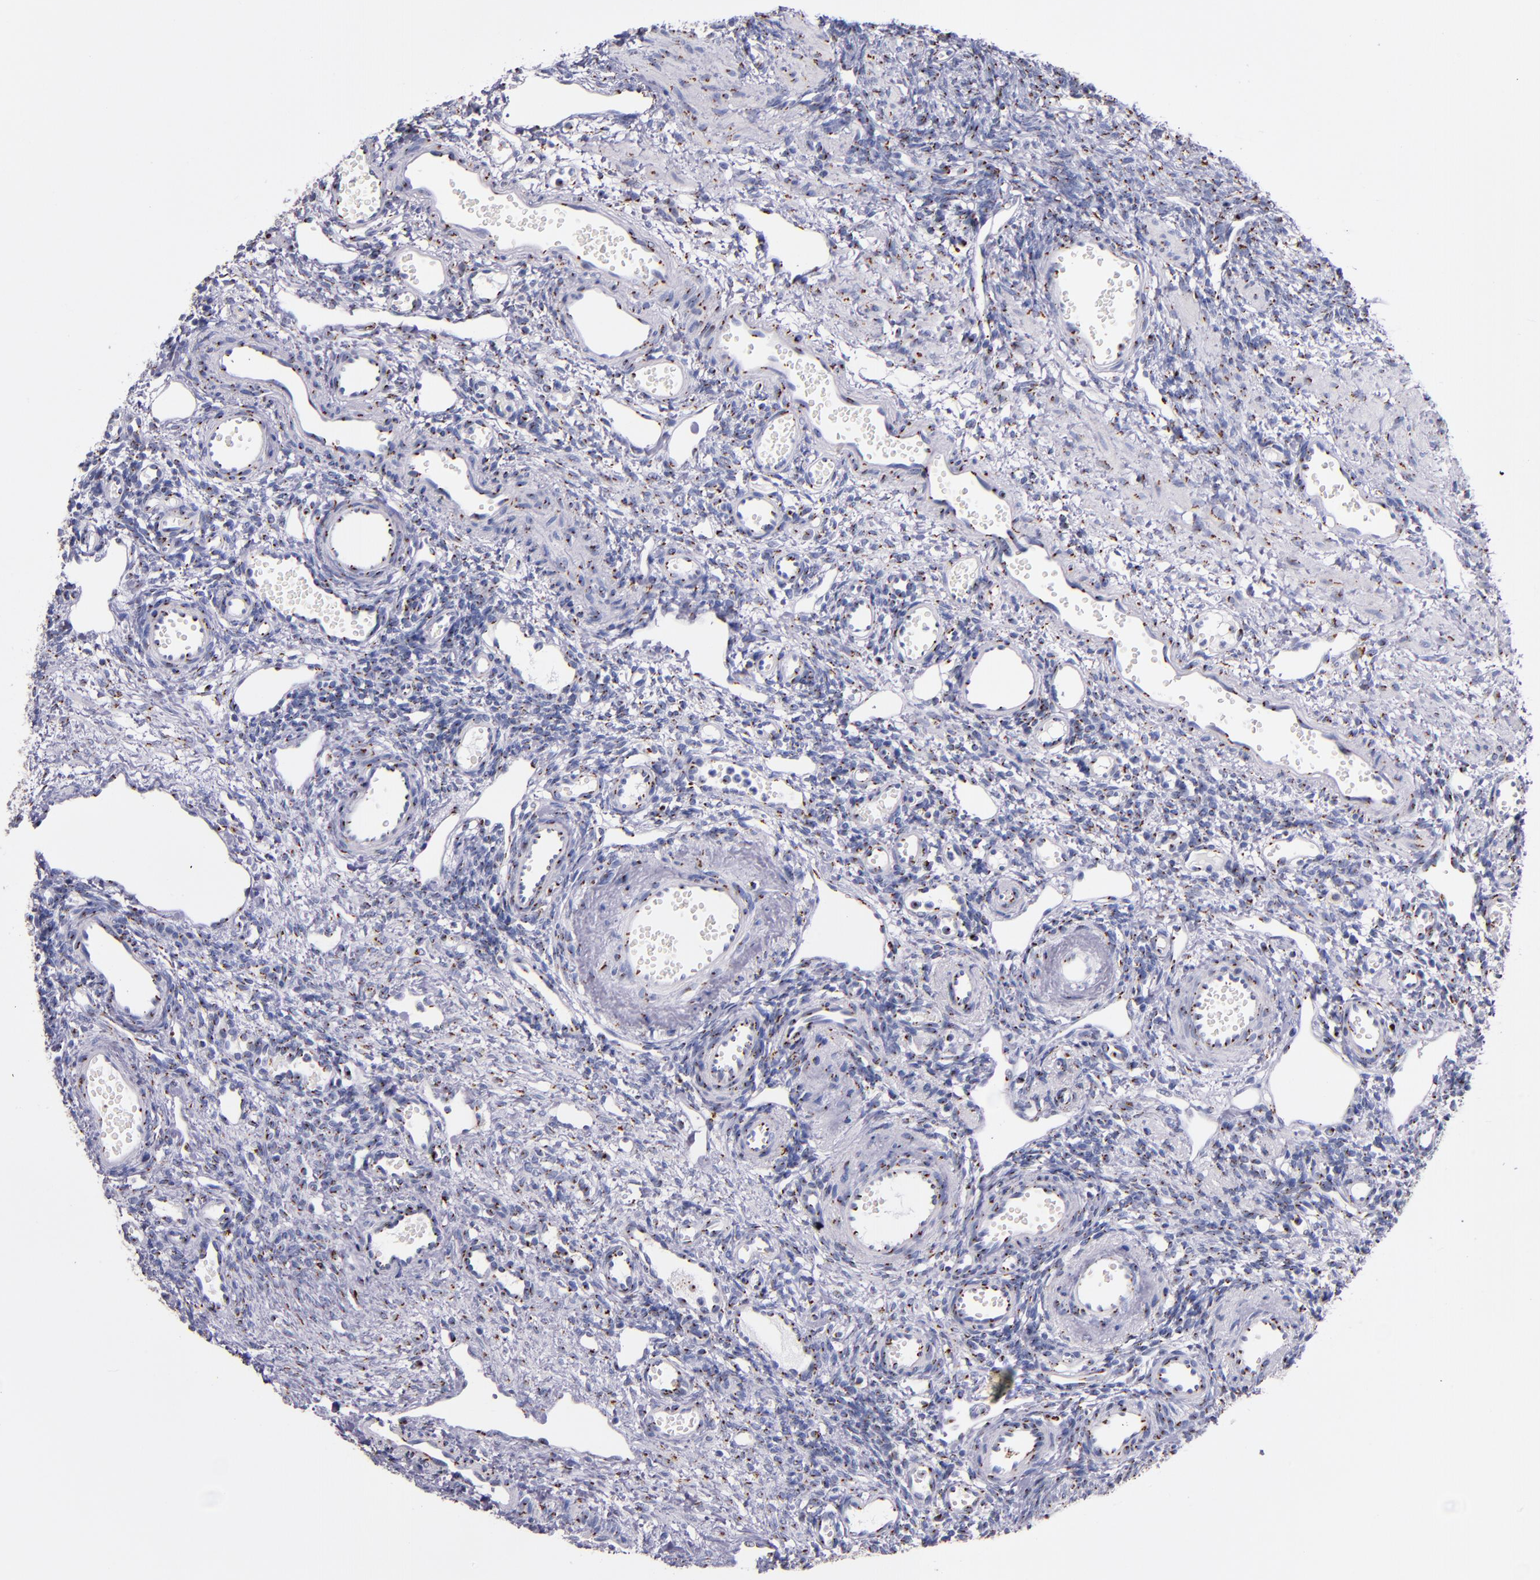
{"staining": {"intensity": "moderate", "quantity": "<25%", "location": "cytoplasmic/membranous"}, "tissue": "ovary", "cell_type": "Ovarian stroma cells", "image_type": "normal", "snomed": [{"axis": "morphology", "description": "Normal tissue, NOS"}, {"axis": "topography", "description": "Ovary"}], "caption": "A brown stain labels moderate cytoplasmic/membranous expression of a protein in ovarian stroma cells of normal human ovary. (Brightfield microscopy of DAB IHC at high magnification).", "gene": "GOLIM4", "patient": {"sex": "female", "age": 33}}